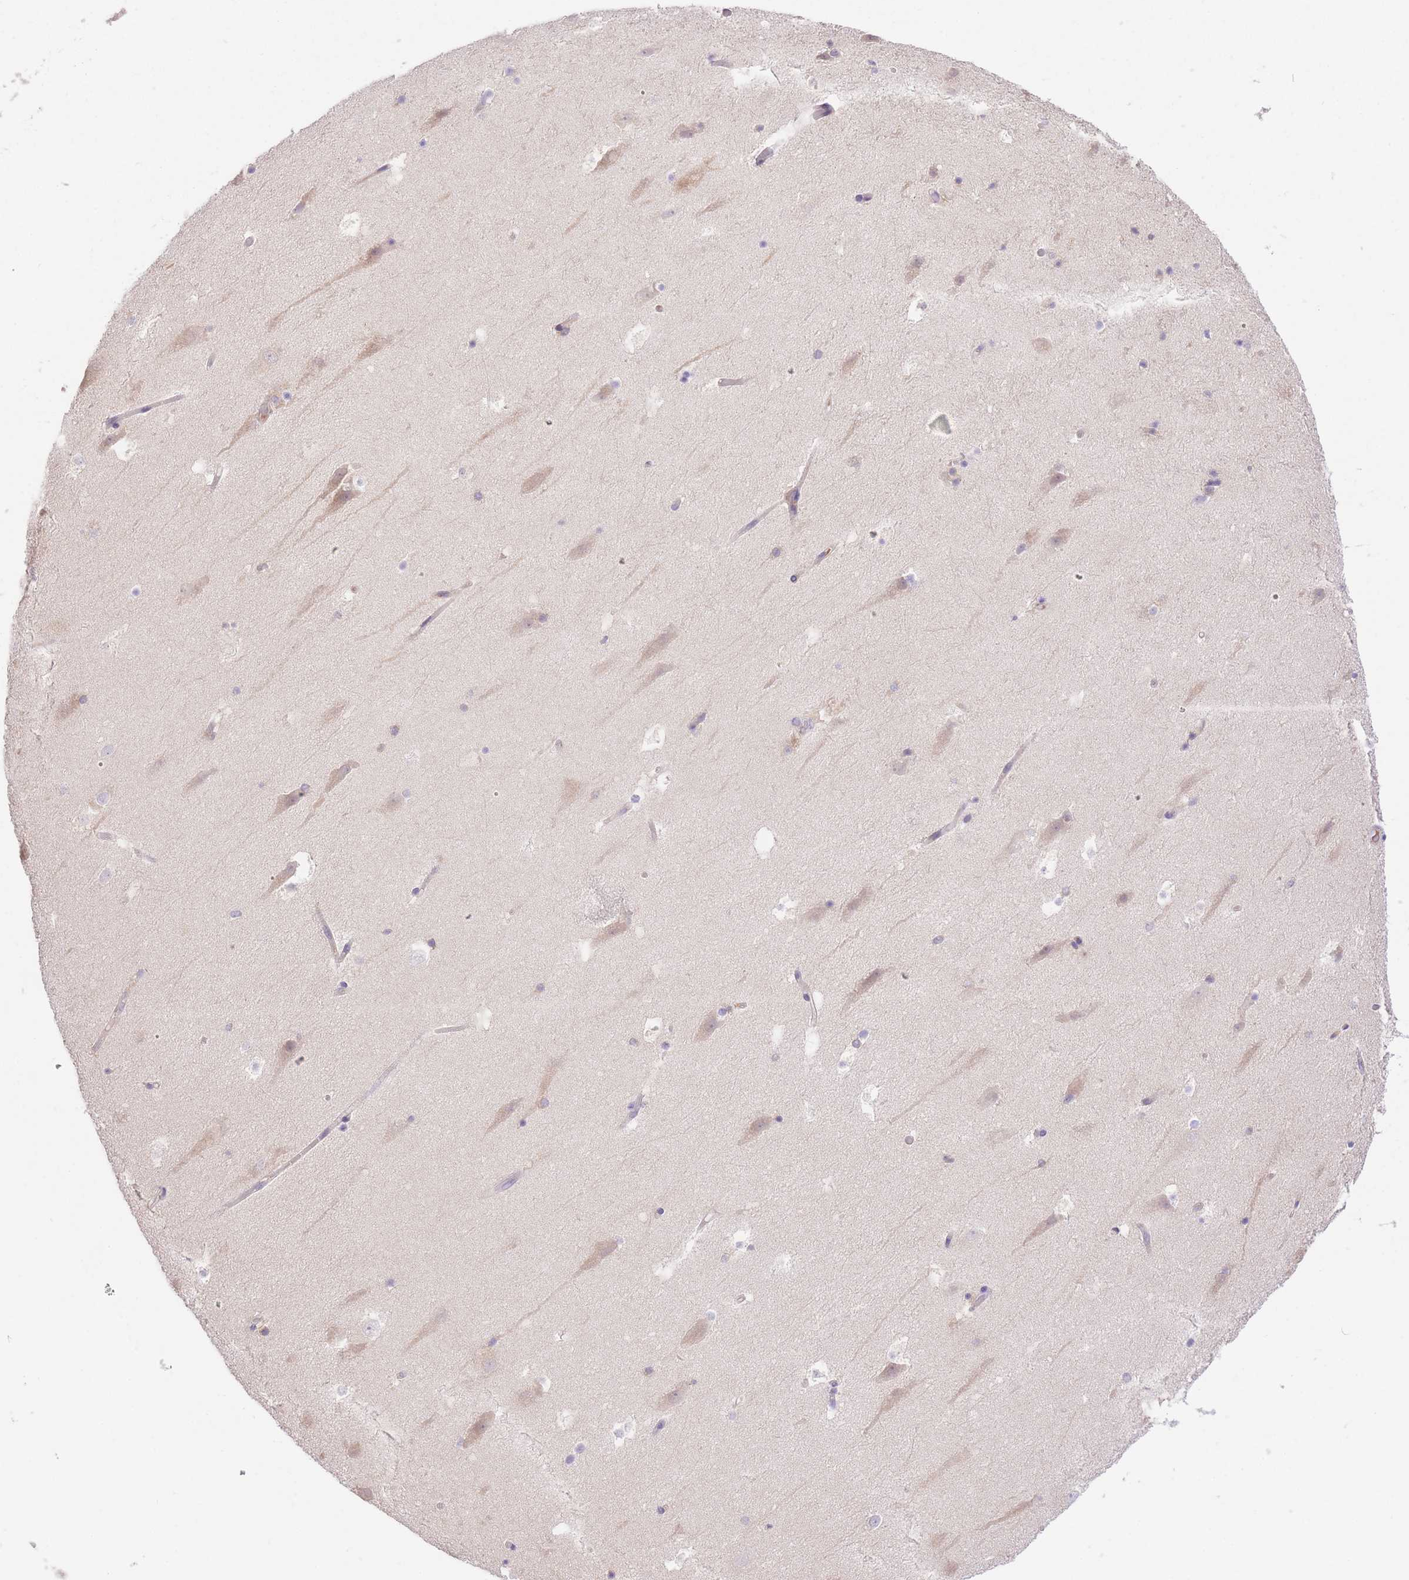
{"staining": {"intensity": "negative", "quantity": "none", "location": "none"}, "tissue": "hippocampus", "cell_type": "Glial cells", "image_type": "normal", "snomed": [{"axis": "morphology", "description": "Normal tissue, NOS"}, {"axis": "topography", "description": "Hippocampus"}], "caption": "Benign hippocampus was stained to show a protein in brown. There is no significant positivity in glial cells.", "gene": "LIPH", "patient": {"sex": "female", "age": 52}}